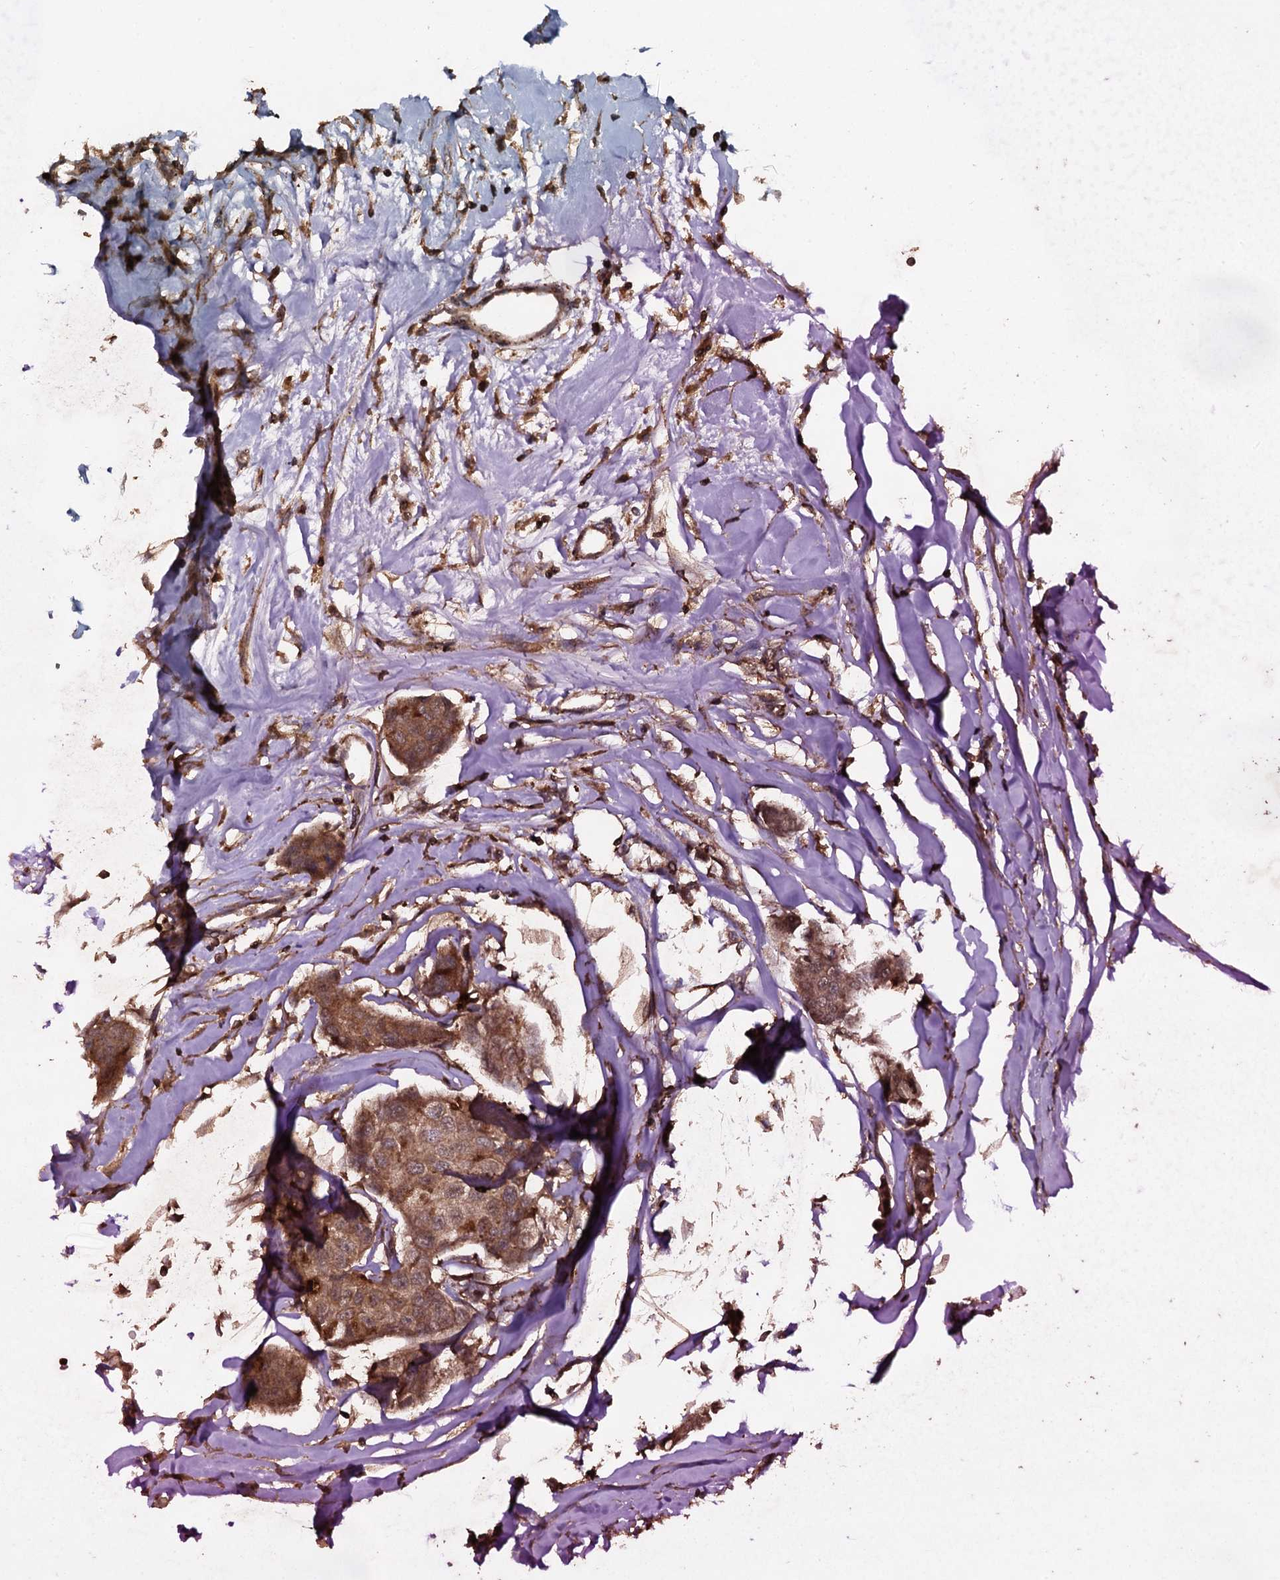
{"staining": {"intensity": "moderate", "quantity": ">75%", "location": "cytoplasmic/membranous"}, "tissue": "breast cancer", "cell_type": "Tumor cells", "image_type": "cancer", "snomed": [{"axis": "morphology", "description": "Duct carcinoma"}, {"axis": "topography", "description": "Breast"}], "caption": "A photomicrograph of breast cancer (infiltrating ductal carcinoma) stained for a protein exhibits moderate cytoplasmic/membranous brown staining in tumor cells.", "gene": "ADGRG3", "patient": {"sex": "female", "age": 80}}